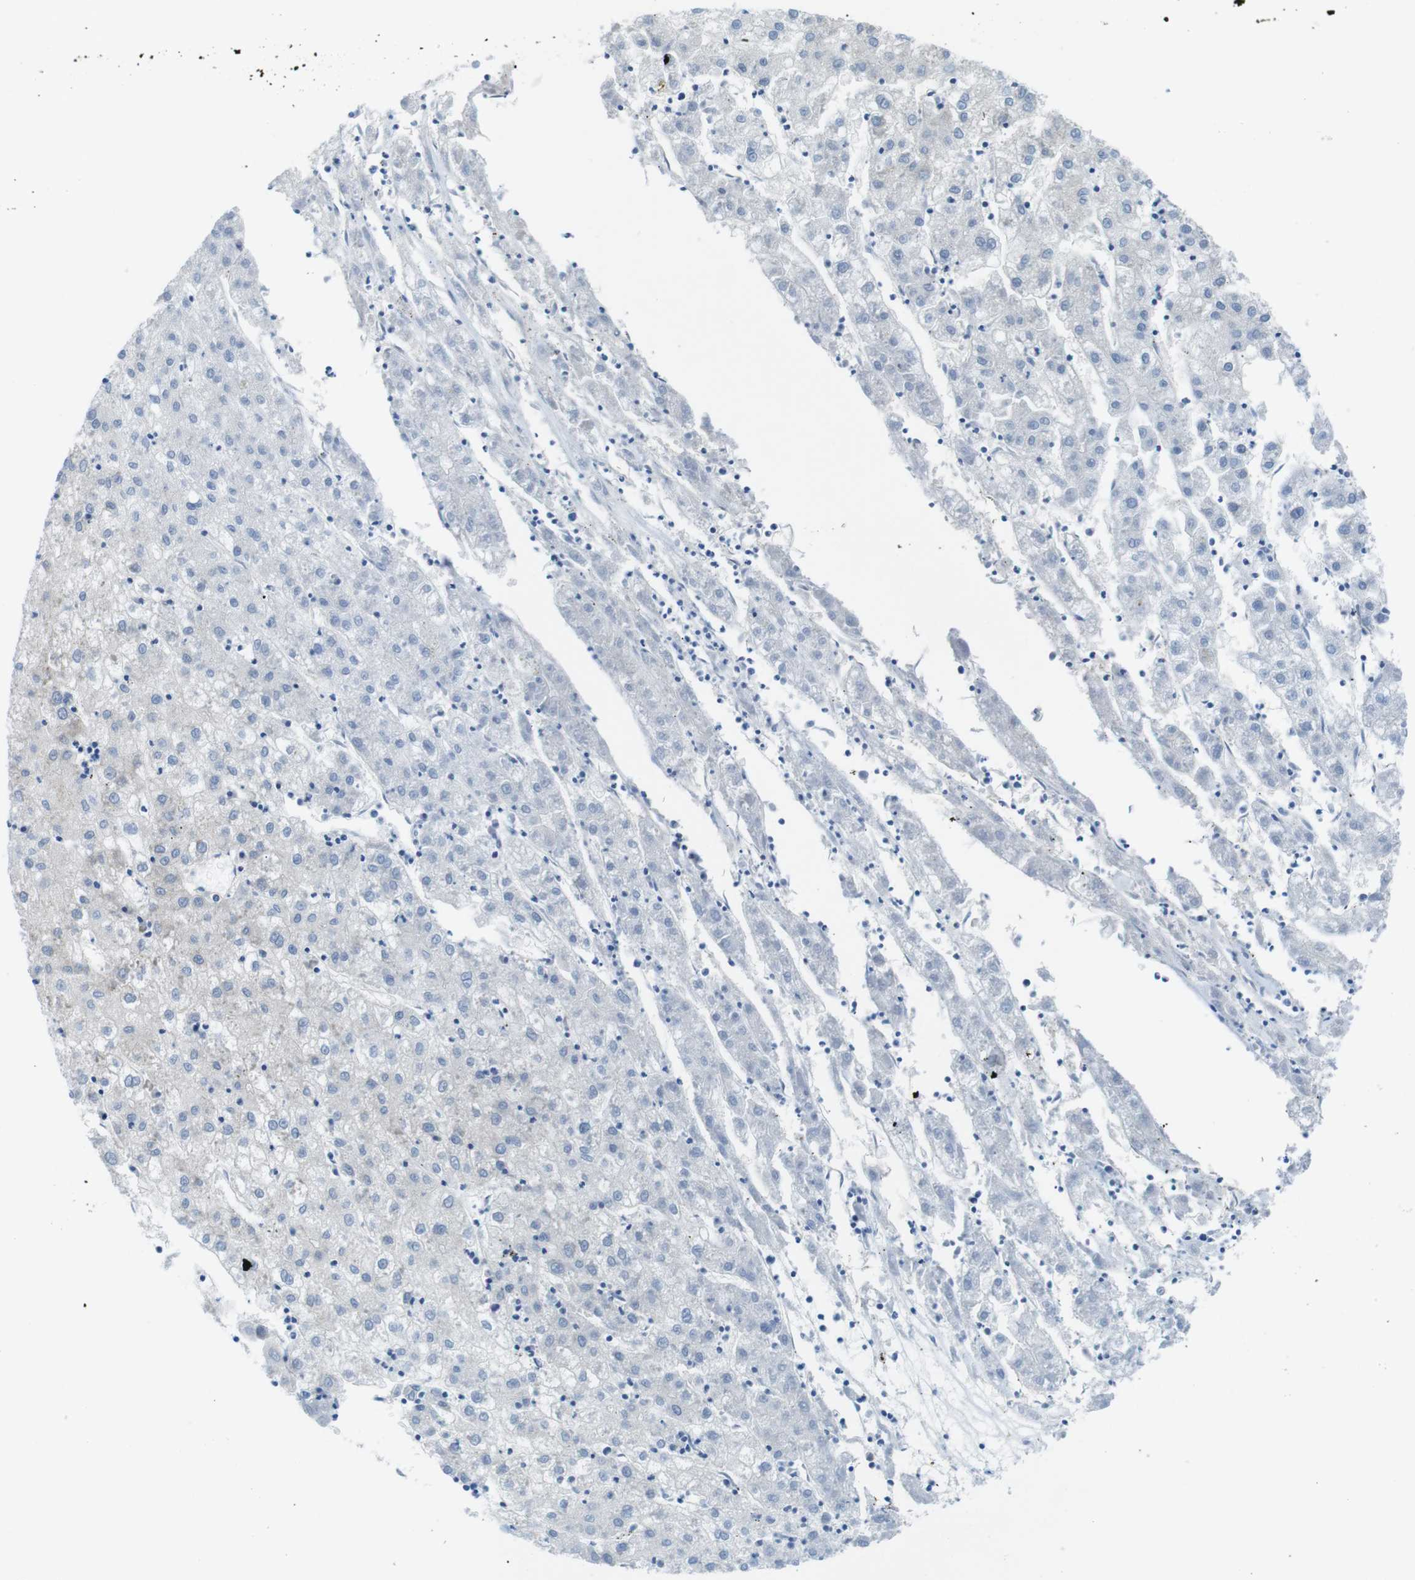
{"staining": {"intensity": "negative", "quantity": "none", "location": "none"}, "tissue": "liver cancer", "cell_type": "Tumor cells", "image_type": "cancer", "snomed": [{"axis": "morphology", "description": "Carcinoma, Hepatocellular, NOS"}, {"axis": "topography", "description": "Liver"}], "caption": "This is an immunohistochemistry (IHC) micrograph of liver cancer (hepatocellular carcinoma). There is no staining in tumor cells.", "gene": "EMP2", "patient": {"sex": "male", "age": 72}}